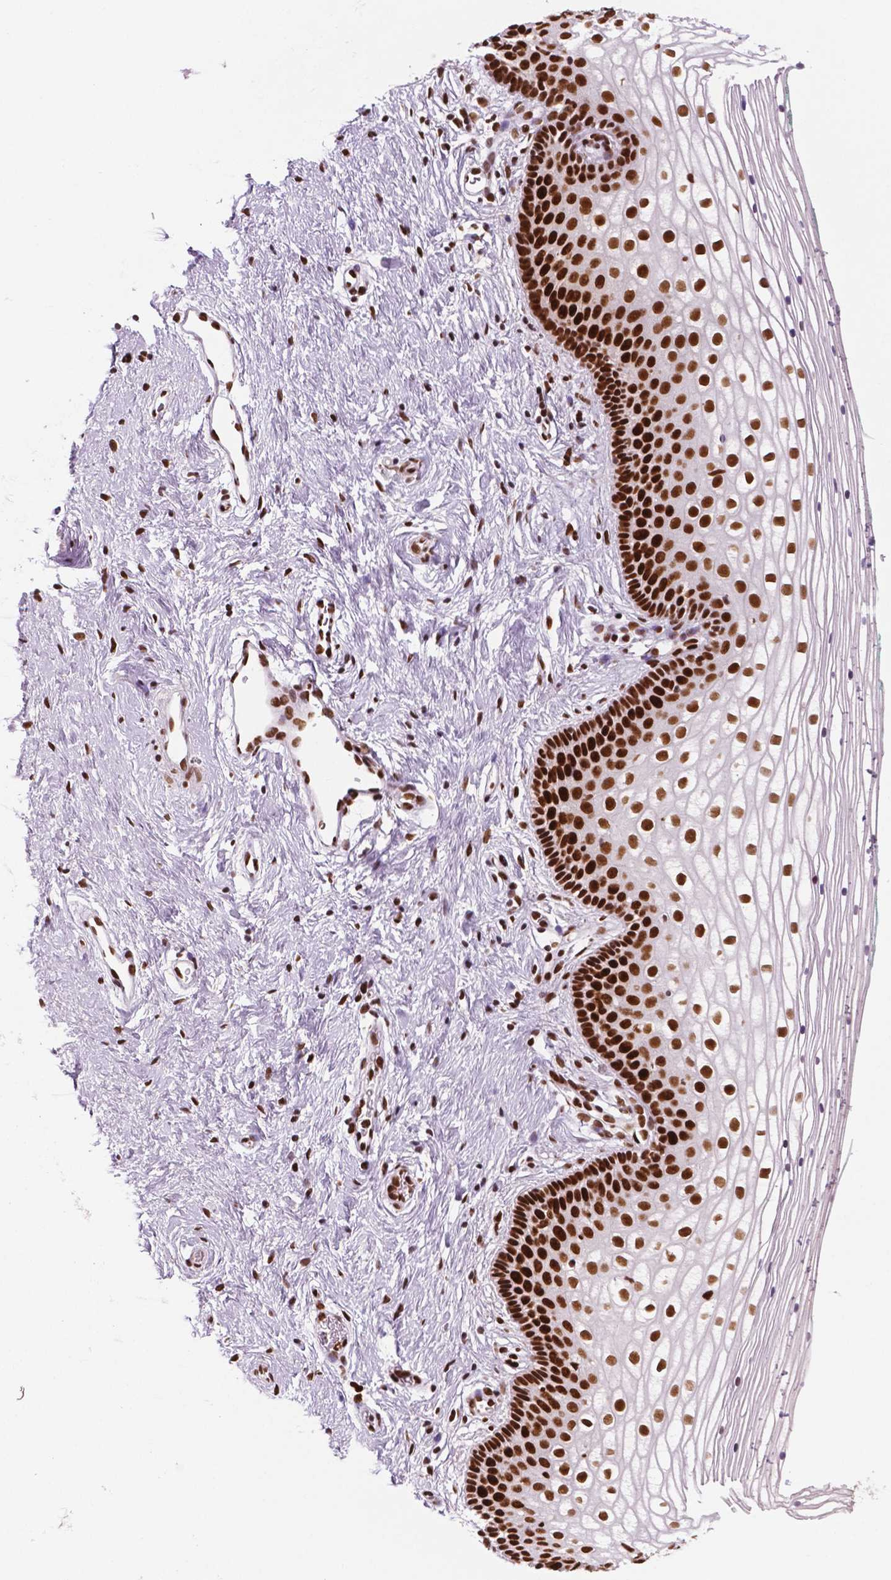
{"staining": {"intensity": "strong", "quantity": ">75%", "location": "nuclear"}, "tissue": "vagina", "cell_type": "Squamous epithelial cells", "image_type": "normal", "snomed": [{"axis": "morphology", "description": "Normal tissue, NOS"}, {"axis": "topography", "description": "Vagina"}], "caption": "High-magnification brightfield microscopy of normal vagina stained with DAB (brown) and counterstained with hematoxylin (blue). squamous epithelial cells exhibit strong nuclear staining is seen in approximately>75% of cells. The staining is performed using DAB brown chromogen to label protein expression. The nuclei are counter-stained blue using hematoxylin.", "gene": "MSH6", "patient": {"sex": "female", "age": 36}}